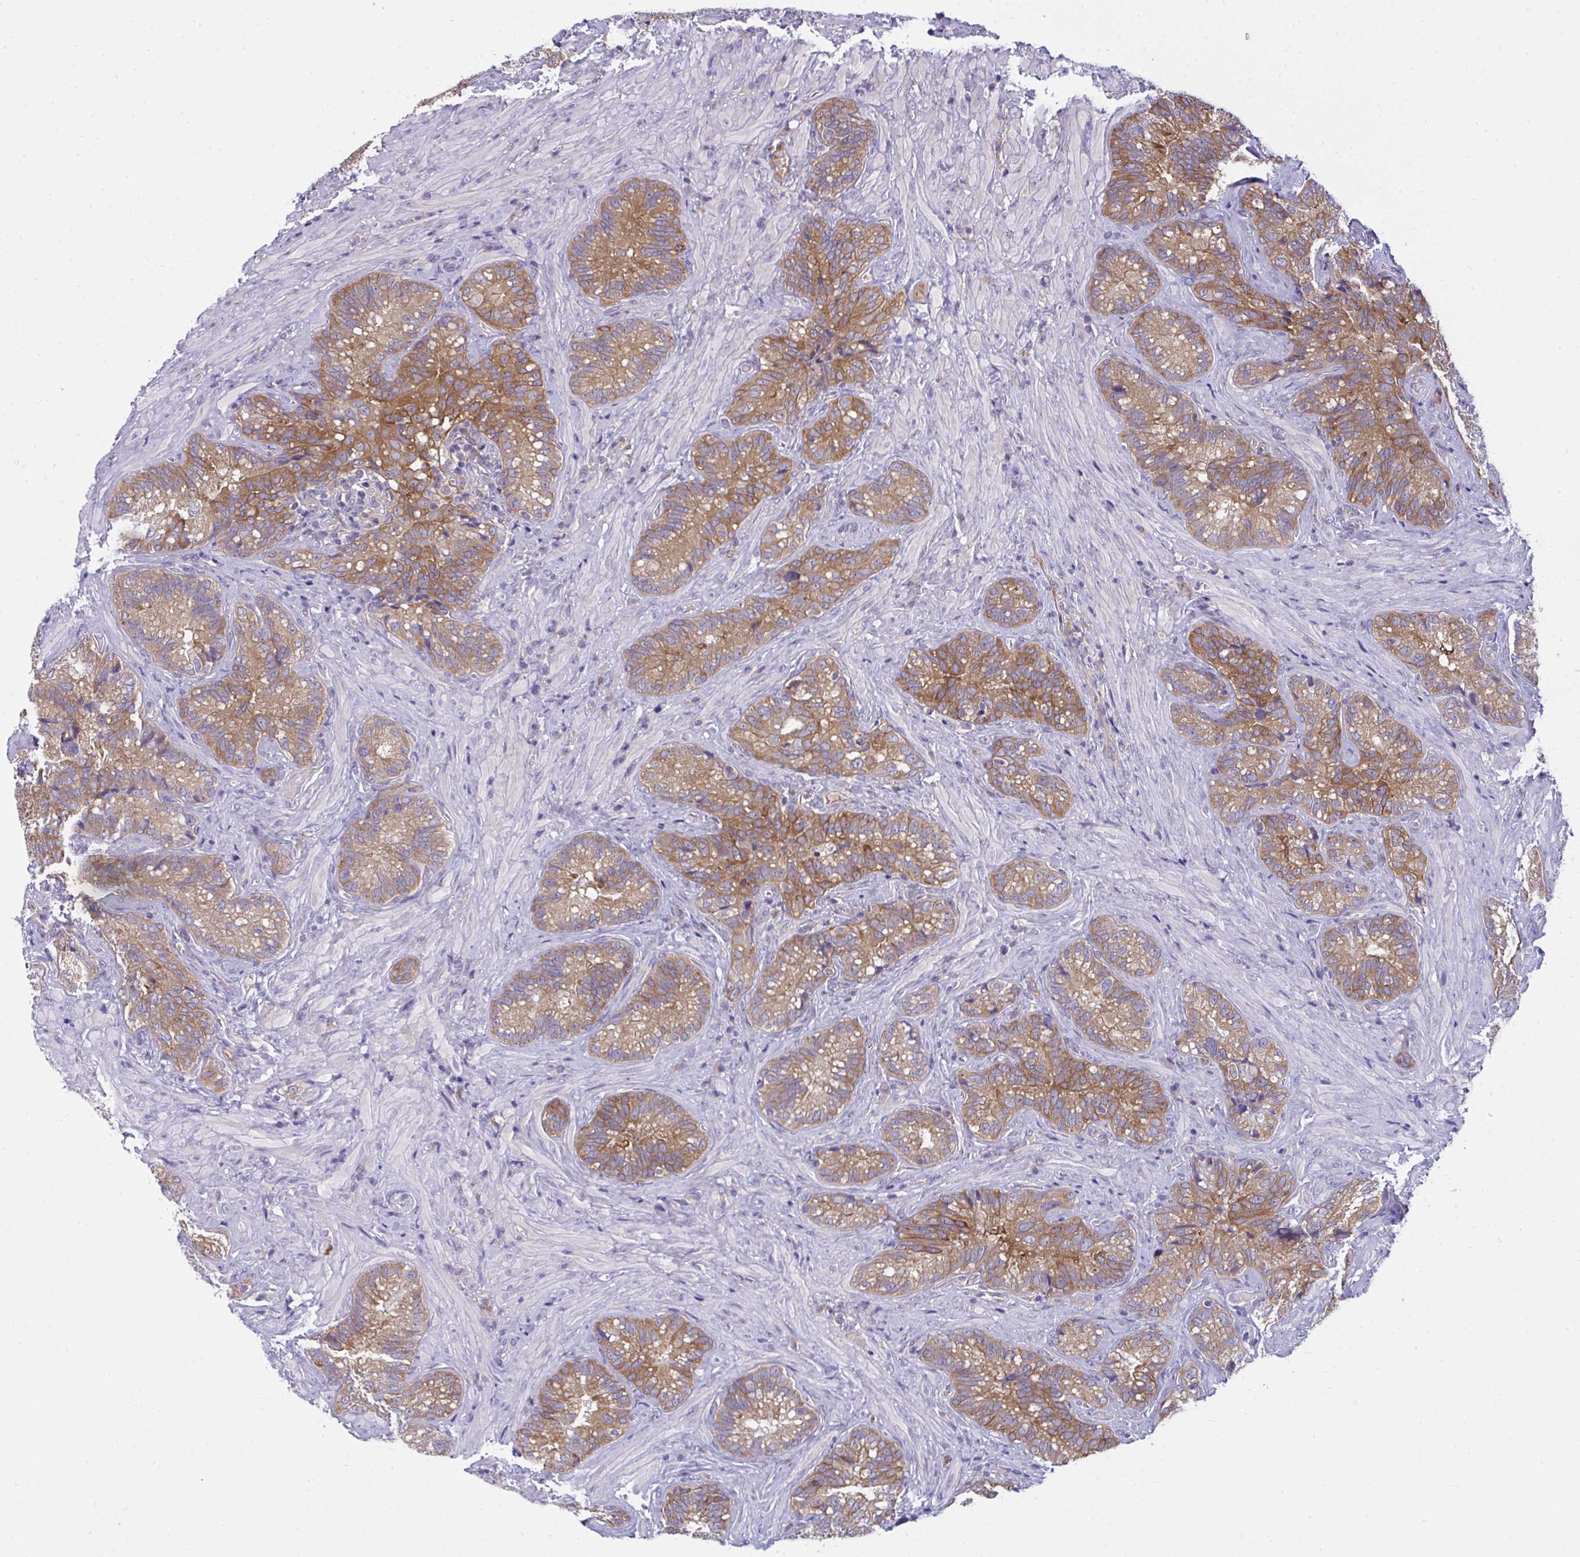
{"staining": {"intensity": "moderate", "quantity": ">75%", "location": "cytoplasmic/membranous"}, "tissue": "seminal vesicle", "cell_type": "Glandular cells", "image_type": "normal", "snomed": [{"axis": "morphology", "description": "Normal tissue, NOS"}, {"axis": "topography", "description": "Seminal veicle"}], "caption": "IHC of normal seminal vesicle shows medium levels of moderate cytoplasmic/membranous staining in about >75% of glandular cells. (IHC, brightfield microscopy, high magnification).", "gene": "SLC30A6", "patient": {"sex": "male", "age": 68}}